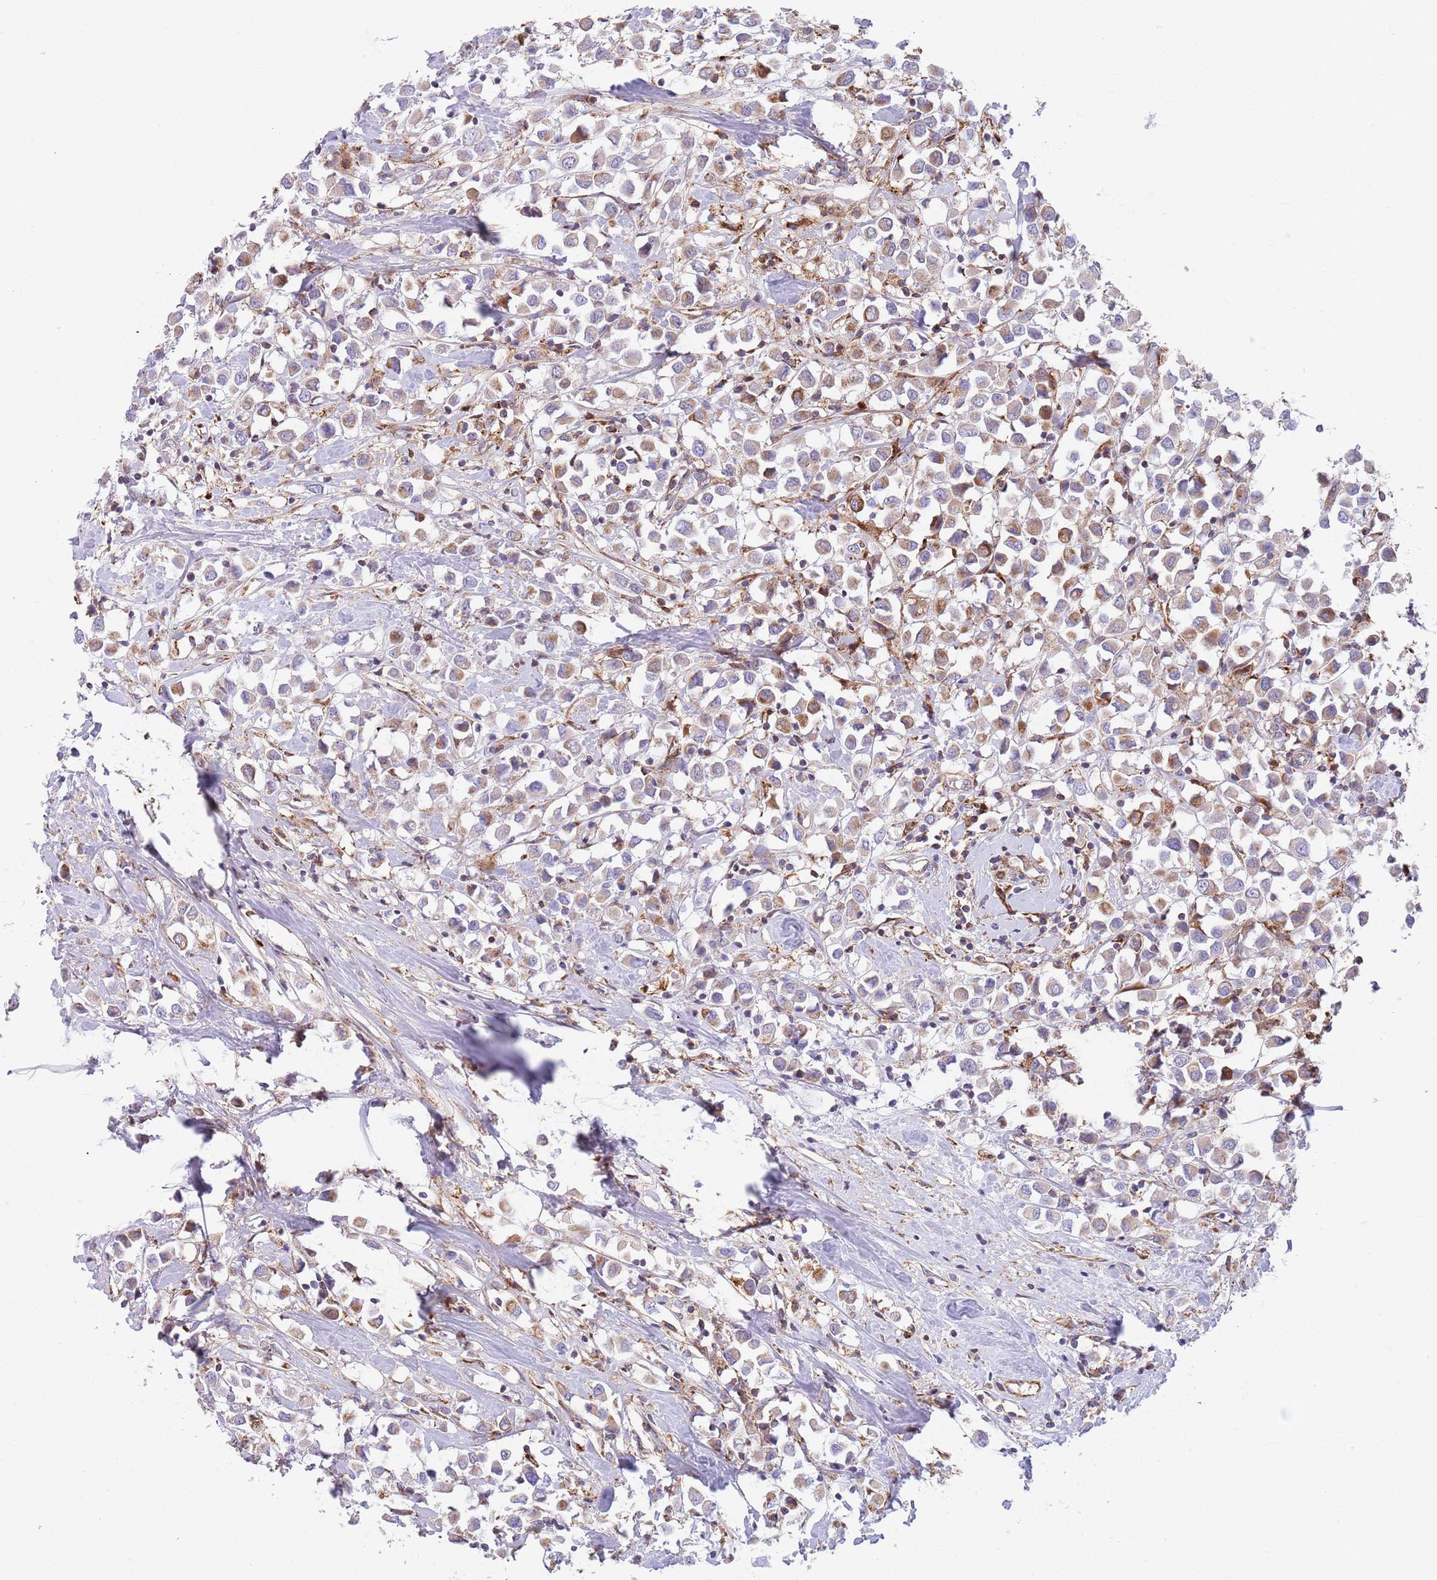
{"staining": {"intensity": "weak", "quantity": "<25%", "location": "cytoplasmic/membranous"}, "tissue": "breast cancer", "cell_type": "Tumor cells", "image_type": "cancer", "snomed": [{"axis": "morphology", "description": "Duct carcinoma"}, {"axis": "topography", "description": "Breast"}], "caption": "This is an immunohistochemistry histopathology image of human breast cancer (invasive ductal carcinoma). There is no positivity in tumor cells.", "gene": "ZMYM5", "patient": {"sex": "female", "age": 61}}